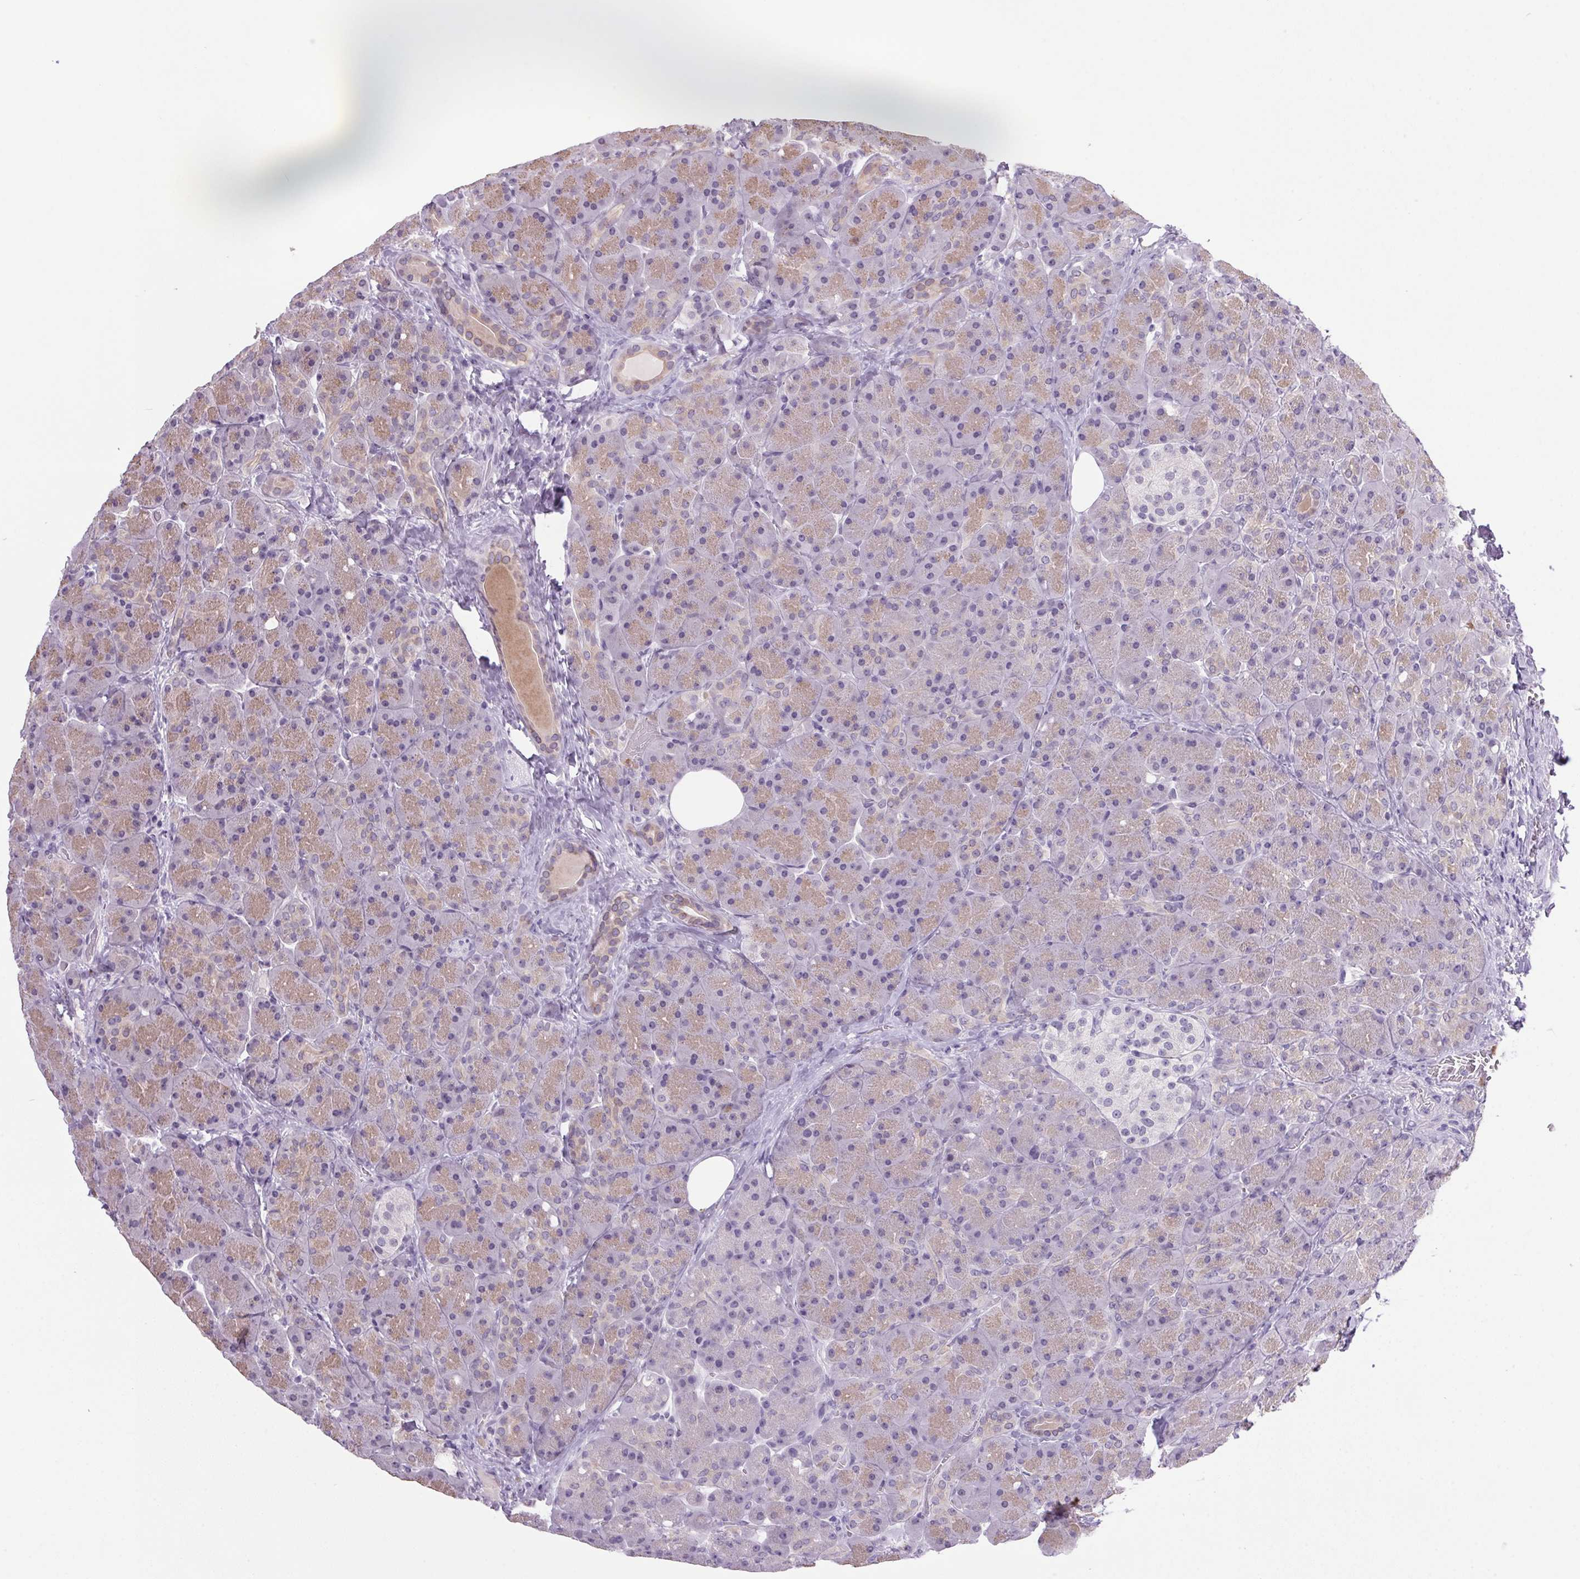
{"staining": {"intensity": "weak", "quantity": "<25%", "location": "cytoplasmic/membranous"}, "tissue": "pancreas", "cell_type": "Exocrine glandular cells", "image_type": "normal", "snomed": [{"axis": "morphology", "description": "Normal tissue, NOS"}, {"axis": "topography", "description": "Pancreas"}], "caption": "Exocrine glandular cells are negative for brown protein staining in benign pancreas.", "gene": "TRDN", "patient": {"sex": "male", "age": 55}}